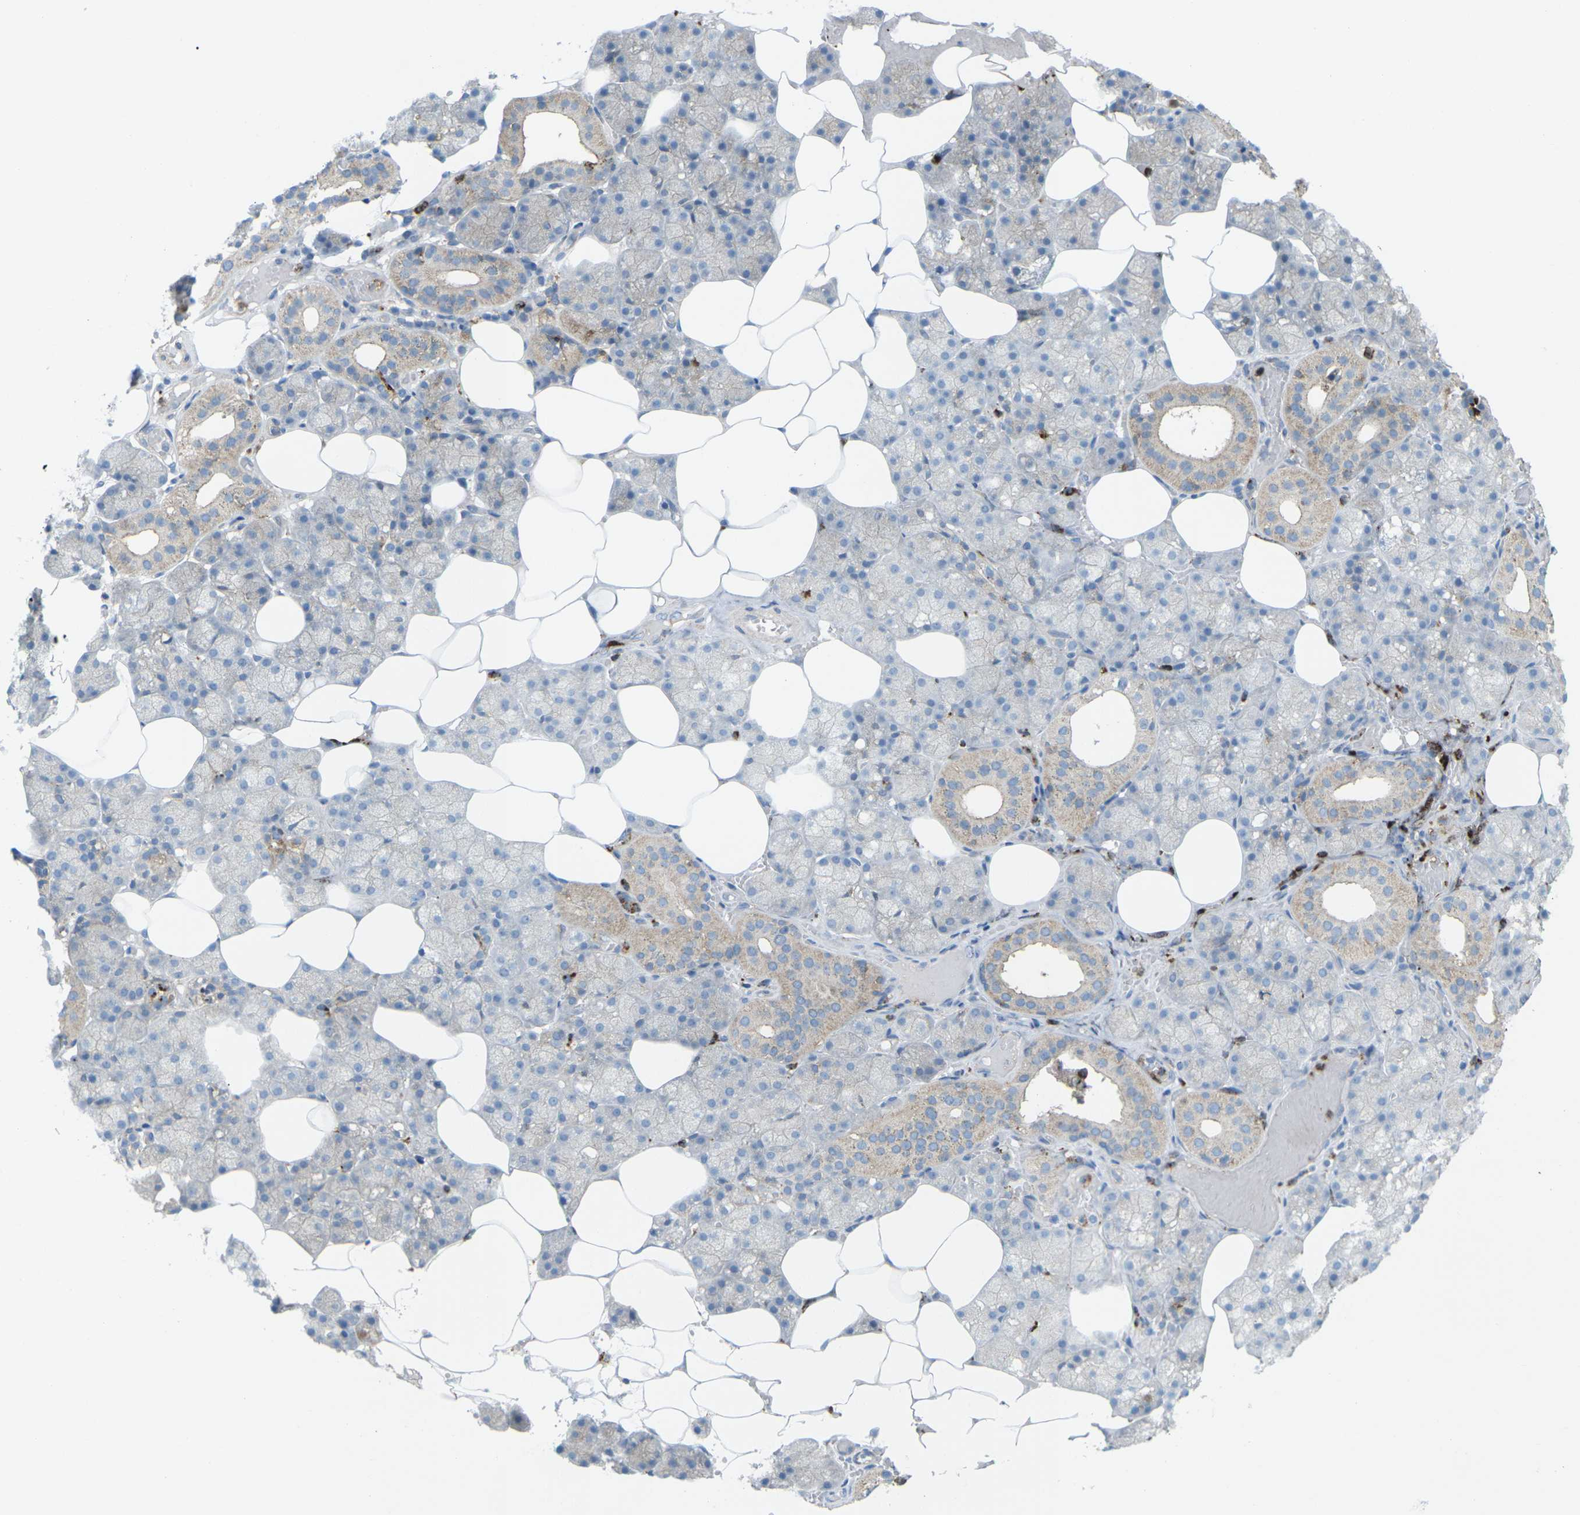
{"staining": {"intensity": "moderate", "quantity": "<25%", "location": "cytoplasmic/membranous"}, "tissue": "salivary gland", "cell_type": "Glandular cells", "image_type": "normal", "snomed": [{"axis": "morphology", "description": "Normal tissue, NOS"}, {"axis": "topography", "description": "Salivary gland"}], "caption": "Protein staining of normal salivary gland shows moderate cytoplasmic/membranous expression in about <25% of glandular cells. The staining was performed using DAB to visualize the protein expression in brown, while the nuclei were stained in blue with hematoxylin (Magnification: 20x).", "gene": "STK11", "patient": {"sex": "male", "age": 62}}